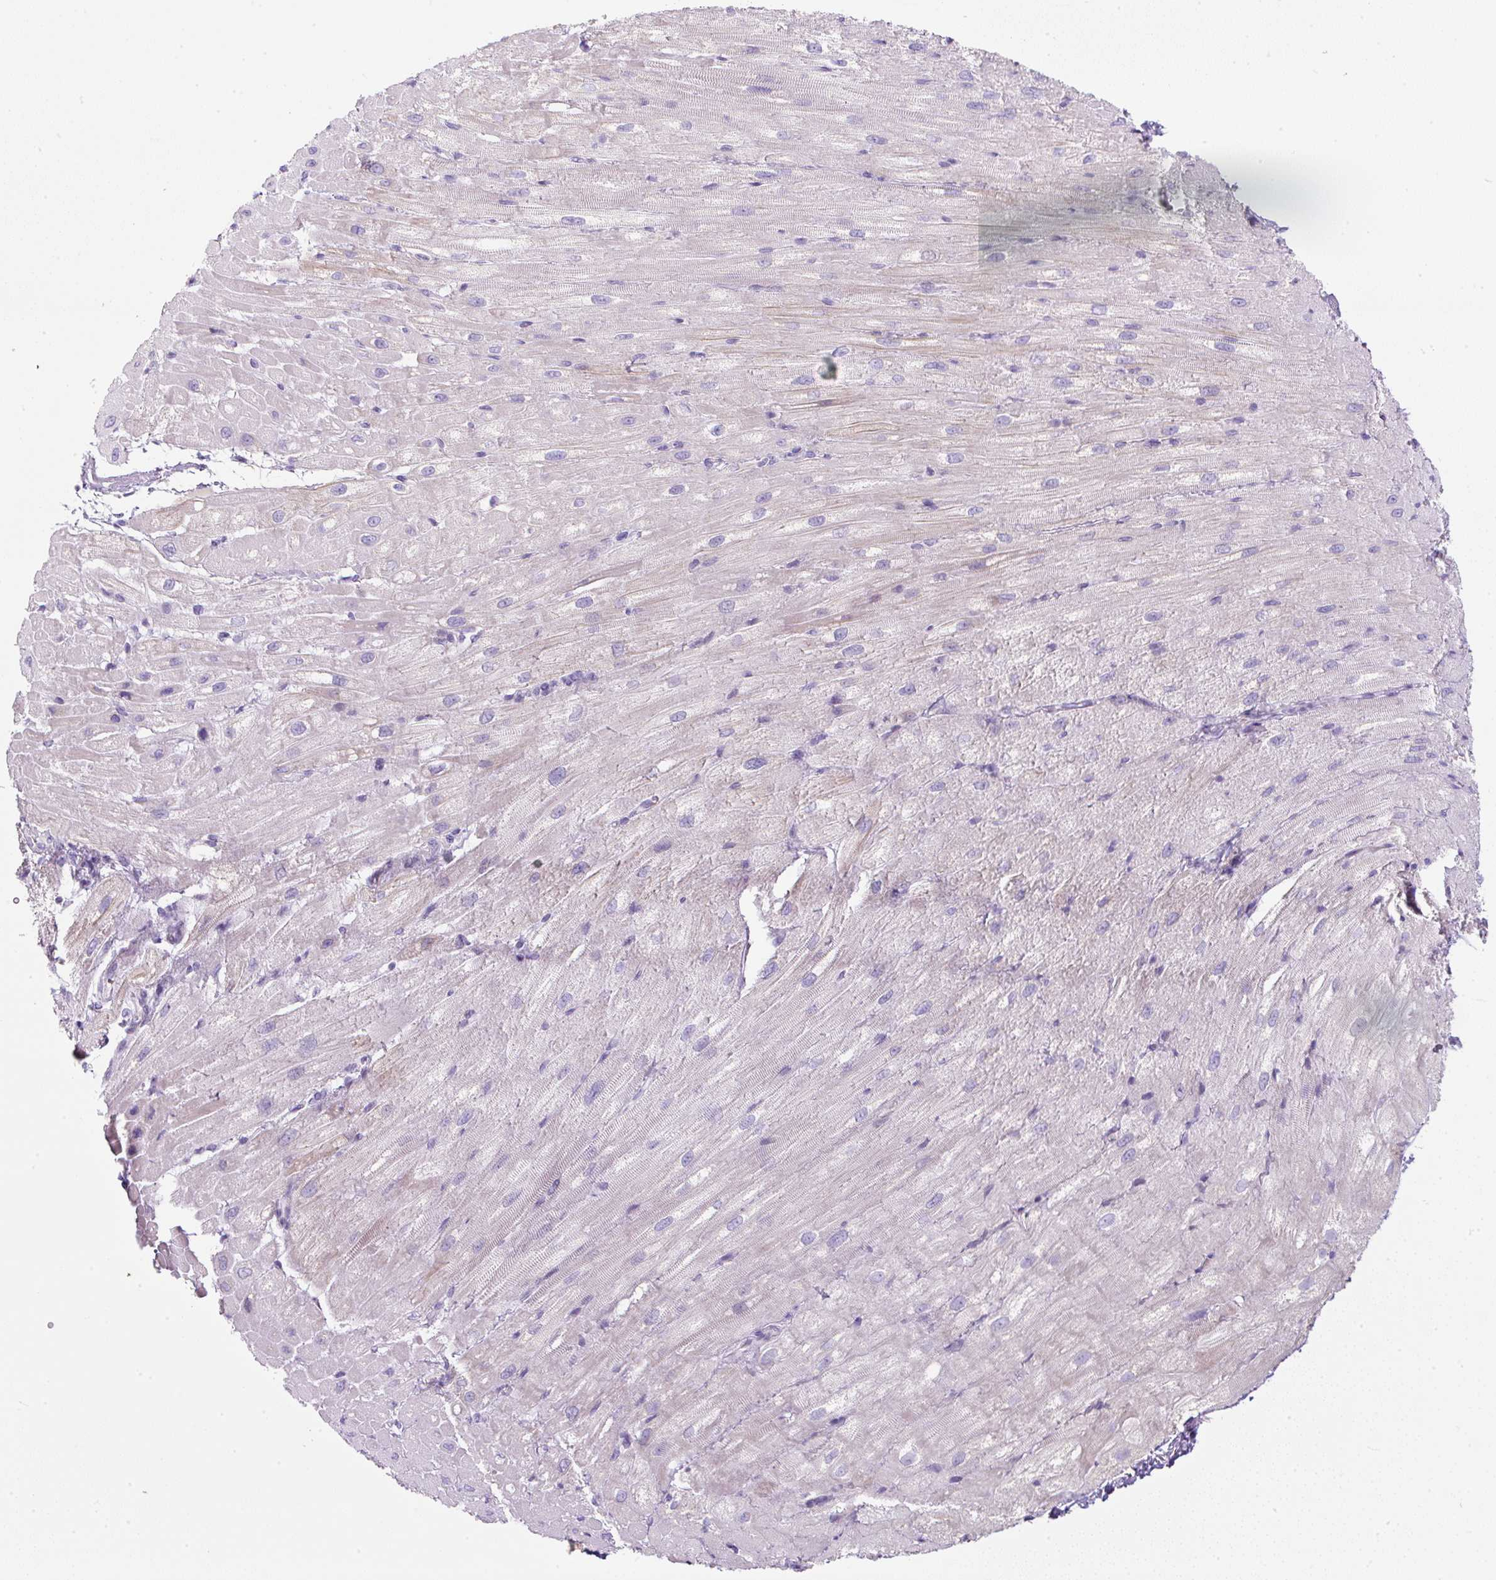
{"staining": {"intensity": "negative", "quantity": "none", "location": "none"}, "tissue": "heart muscle", "cell_type": "Cardiomyocytes", "image_type": "normal", "snomed": [{"axis": "morphology", "description": "Normal tissue, NOS"}, {"axis": "topography", "description": "Heart"}], "caption": "High power microscopy photomicrograph of an immunohistochemistry micrograph of benign heart muscle, revealing no significant staining in cardiomyocytes. (DAB immunohistochemistry (IHC) with hematoxylin counter stain).", "gene": "FGFBP3", "patient": {"sex": "male", "age": 62}}